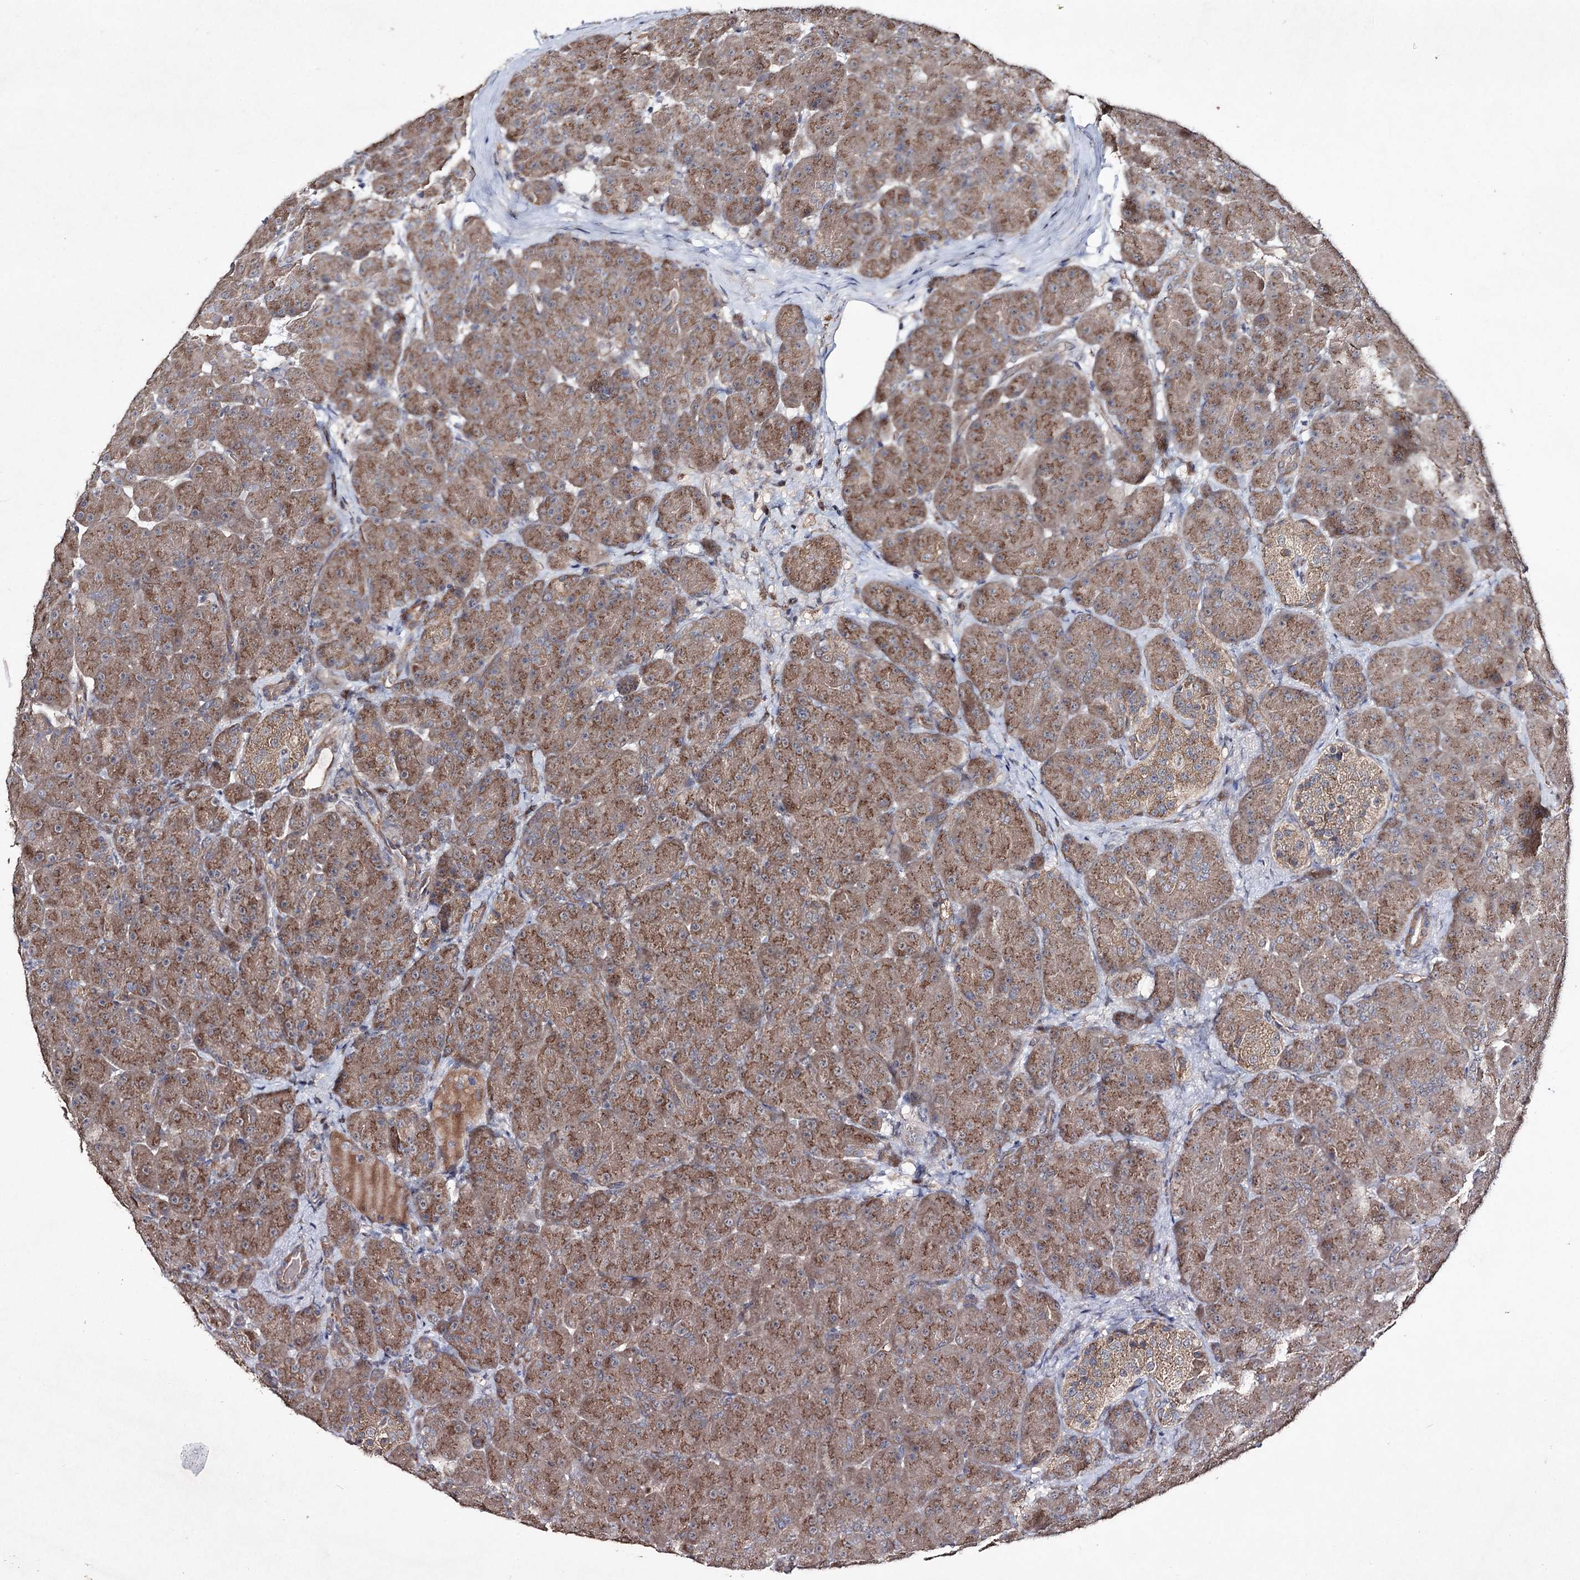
{"staining": {"intensity": "moderate", "quantity": ">75%", "location": "cytoplasmic/membranous"}, "tissue": "pancreas", "cell_type": "Exocrine glandular cells", "image_type": "normal", "snomed": [{"axis": "morphology", "description": "Normal tissue, NOS"}, {"axis": "topography", "description": "Pancreas"}], "caption": "IHC micrograph of unremarkable human pancreas stained for a protein (brown), which reveals medium levels of moderate cytoplasmic/membranous positivity in approximately >75% of exocrine glandular cells.", "gene": "SEMA4G", "patient": {"sex": "male", "age": 66}}